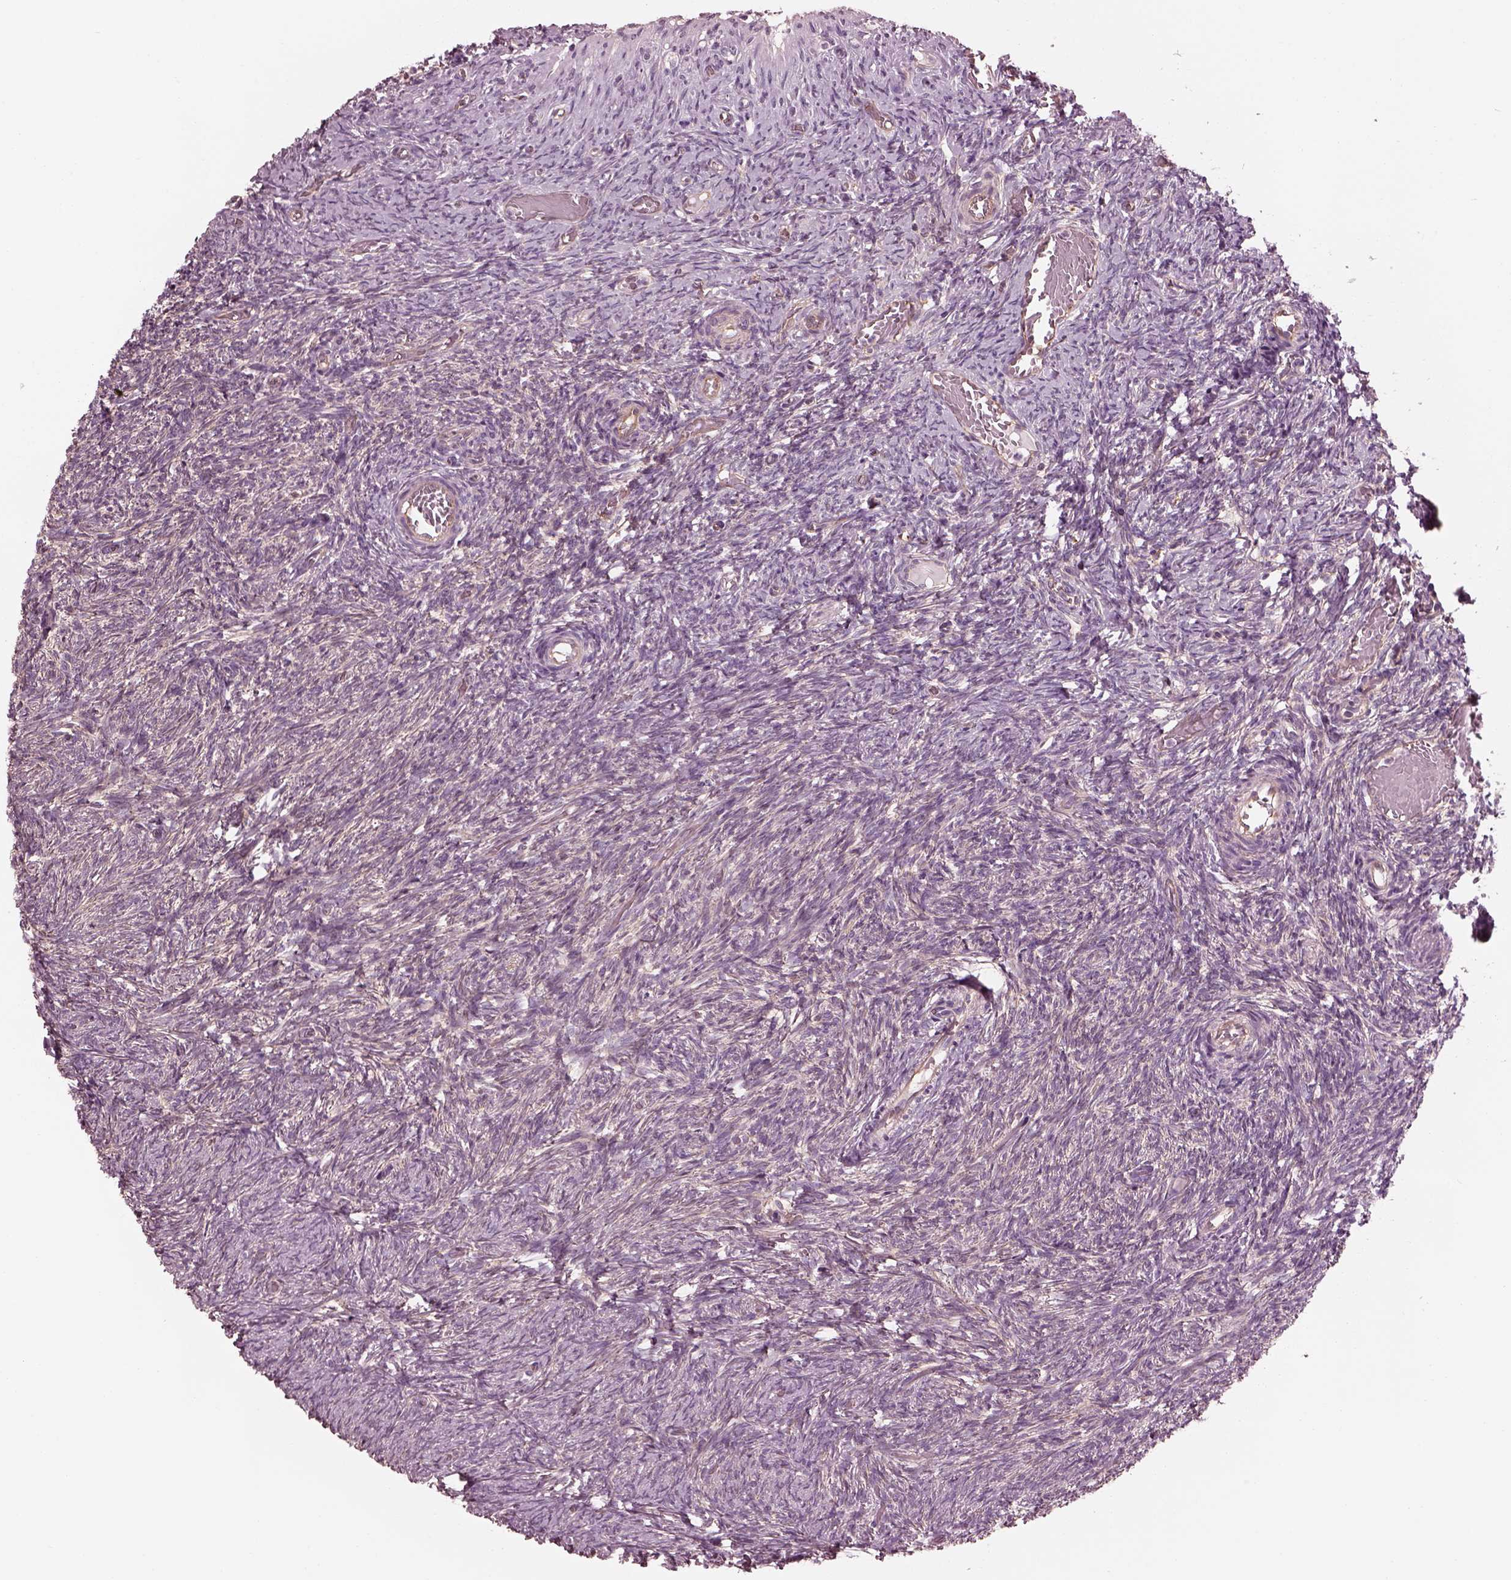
{"staining": {"intensity": "negative", "quantity": "none", "location": "none"}, "tissue": "ovary", "cell_type": "Follicle cells", "image_type": "normal", "snomed": [{"axis": "morphology", "description": "Normal tissue, NOS"}, {"axis": "topography", "description": "Ovary"}], "caption": "Immunohistochemical staining of benign ovary displays no significant expression in follicle cells. (Brightfield microscopy of DAB IHC at high magnification).", "gene": "ELAPOR1", "patient": {"sex": "female", "age": 39}}